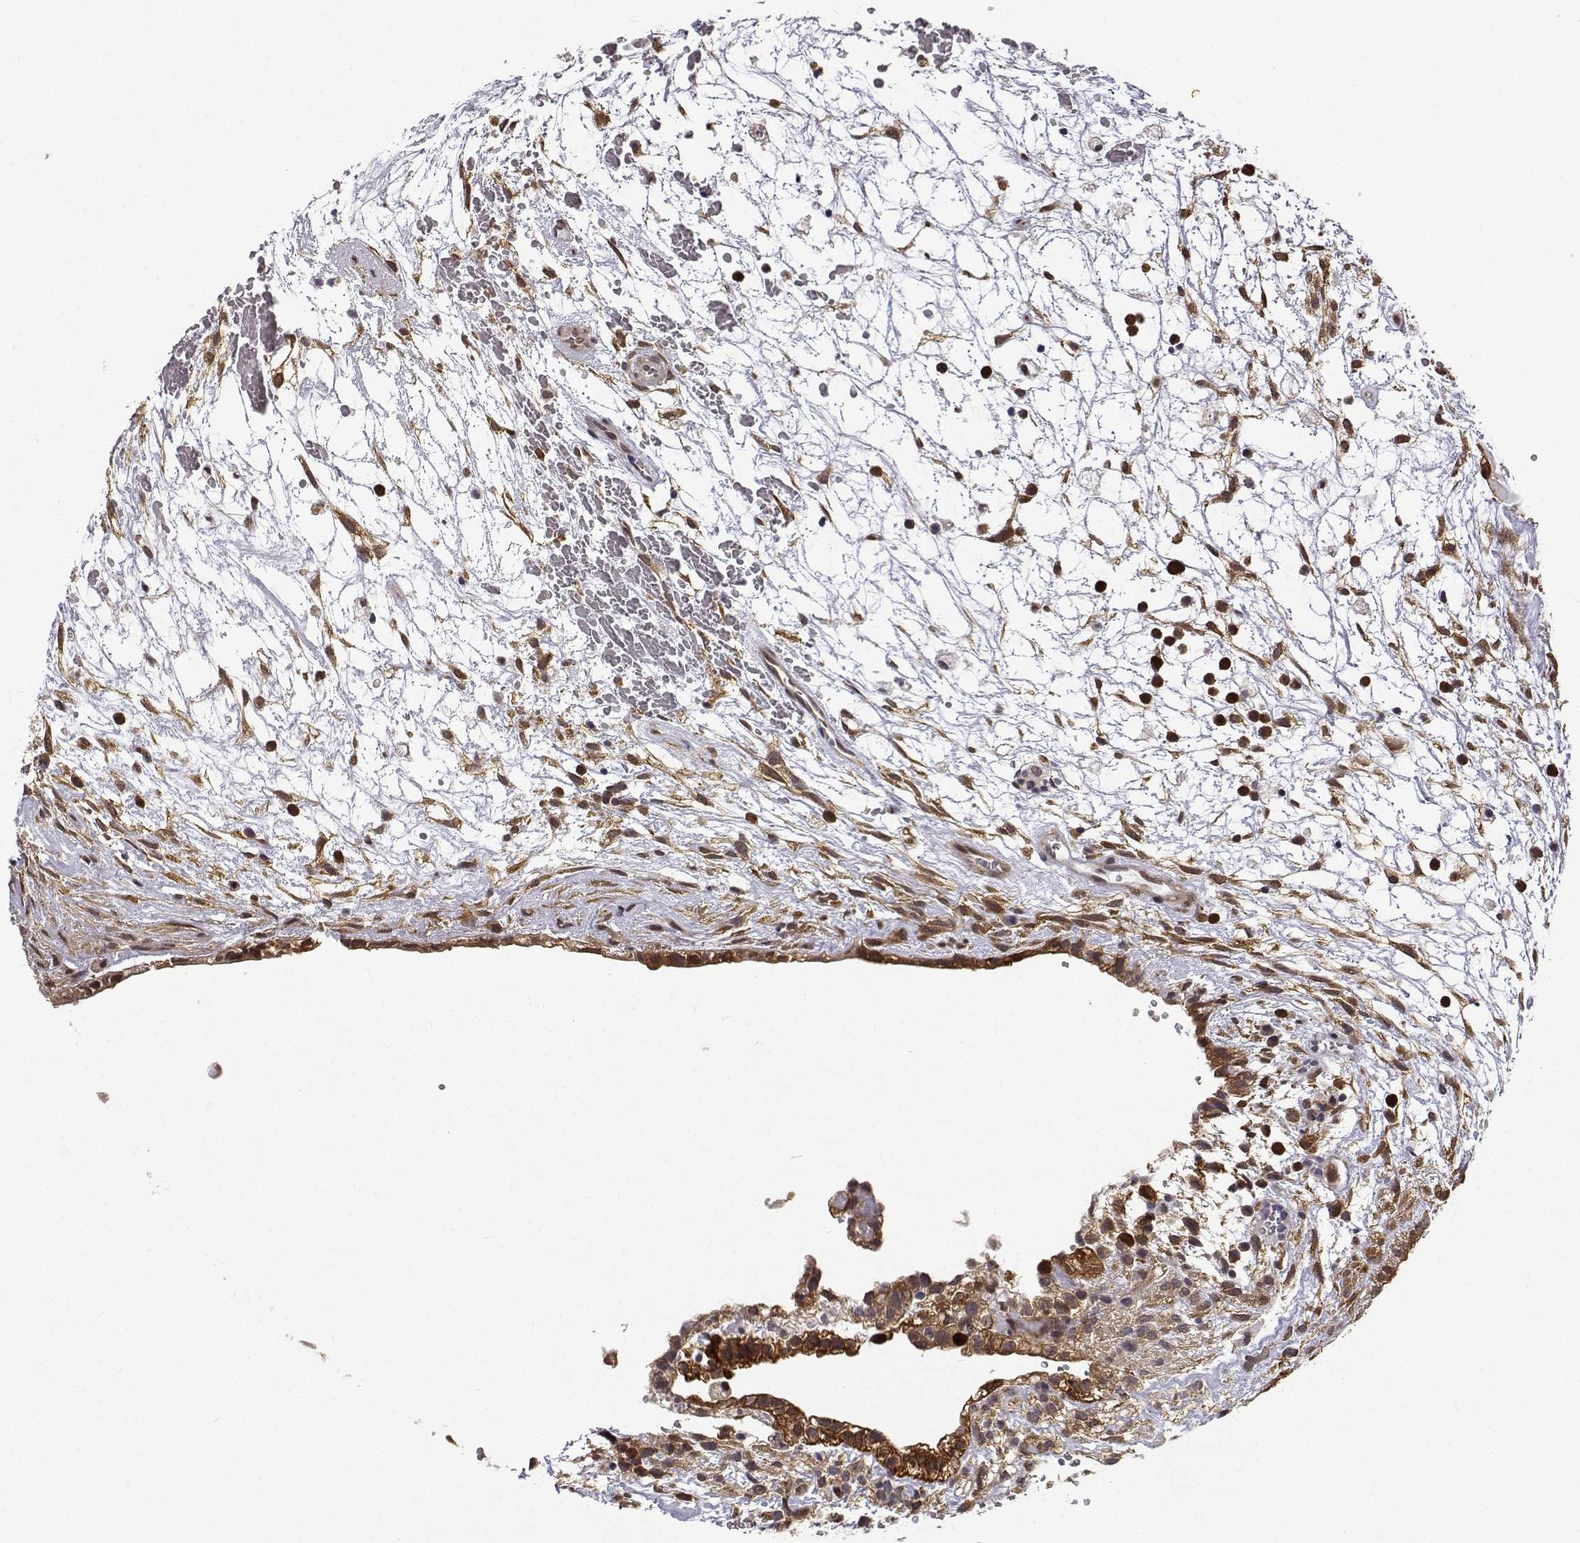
{"staining": {"intensity": "strong", "quantity": ">75%", "location": "cytoplasmic/membranous,nuclear"}, "tissue": "testis cancer", "cell_type": "Tumor cells", "image_type": "cancer", "snomed": [{"axis": "morphology", "description": "Normal tissue, NOS"}, {"axis": "morphology", "description": "Carcinoma, Embryonal, NOS"}, {"axis": "topography", "description": "Testis"}], "caption": "There is high levels of strong cytoplasmic/membranous and nuclear expression in tumor cells of embryonal carcinoma (testis), as demonstrated by immunohistochemical staining (brown color).", "gene": "PHGDH", "patient": {"sex": "male", "age": 32}}